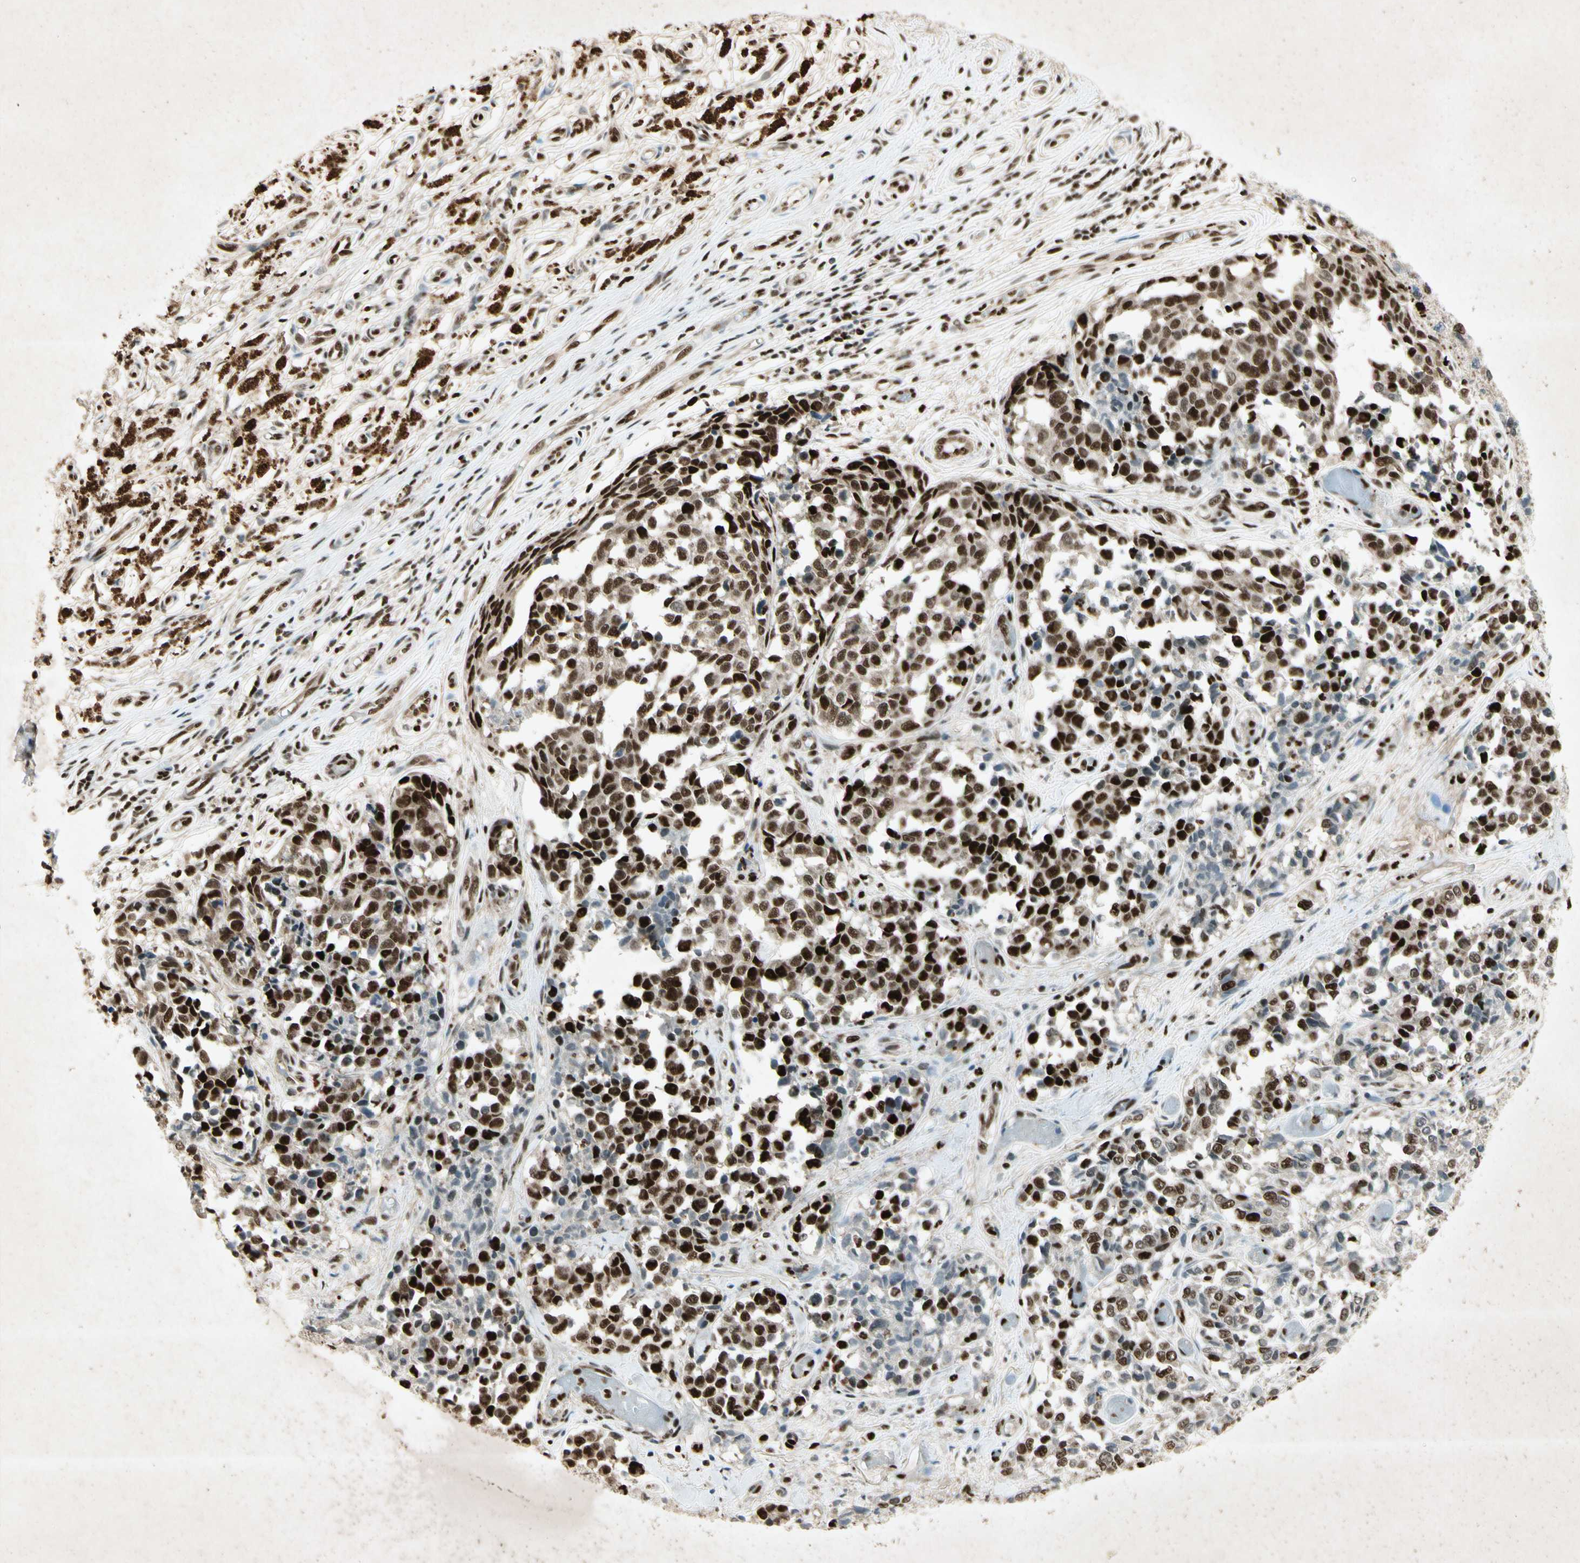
{"staining": {"intensity": "strong", "quantity": ">75%", "location": "nuclear"}, "tissue": "melanoma", "cell_type": "Tumor cells", "image_type": "cancer", "snomed": [{"axis": "morphology", "description": "Malignant melanoma, NOS"}, {"axis": "topography", "description": "Skin"}], "caption": "Tumor cells exhibit high levels of strong nuclear staining in approximately >75% of cells in human melanoma.", "gene": "RNF43", "patient": {"sex": "female", "age": 64}}